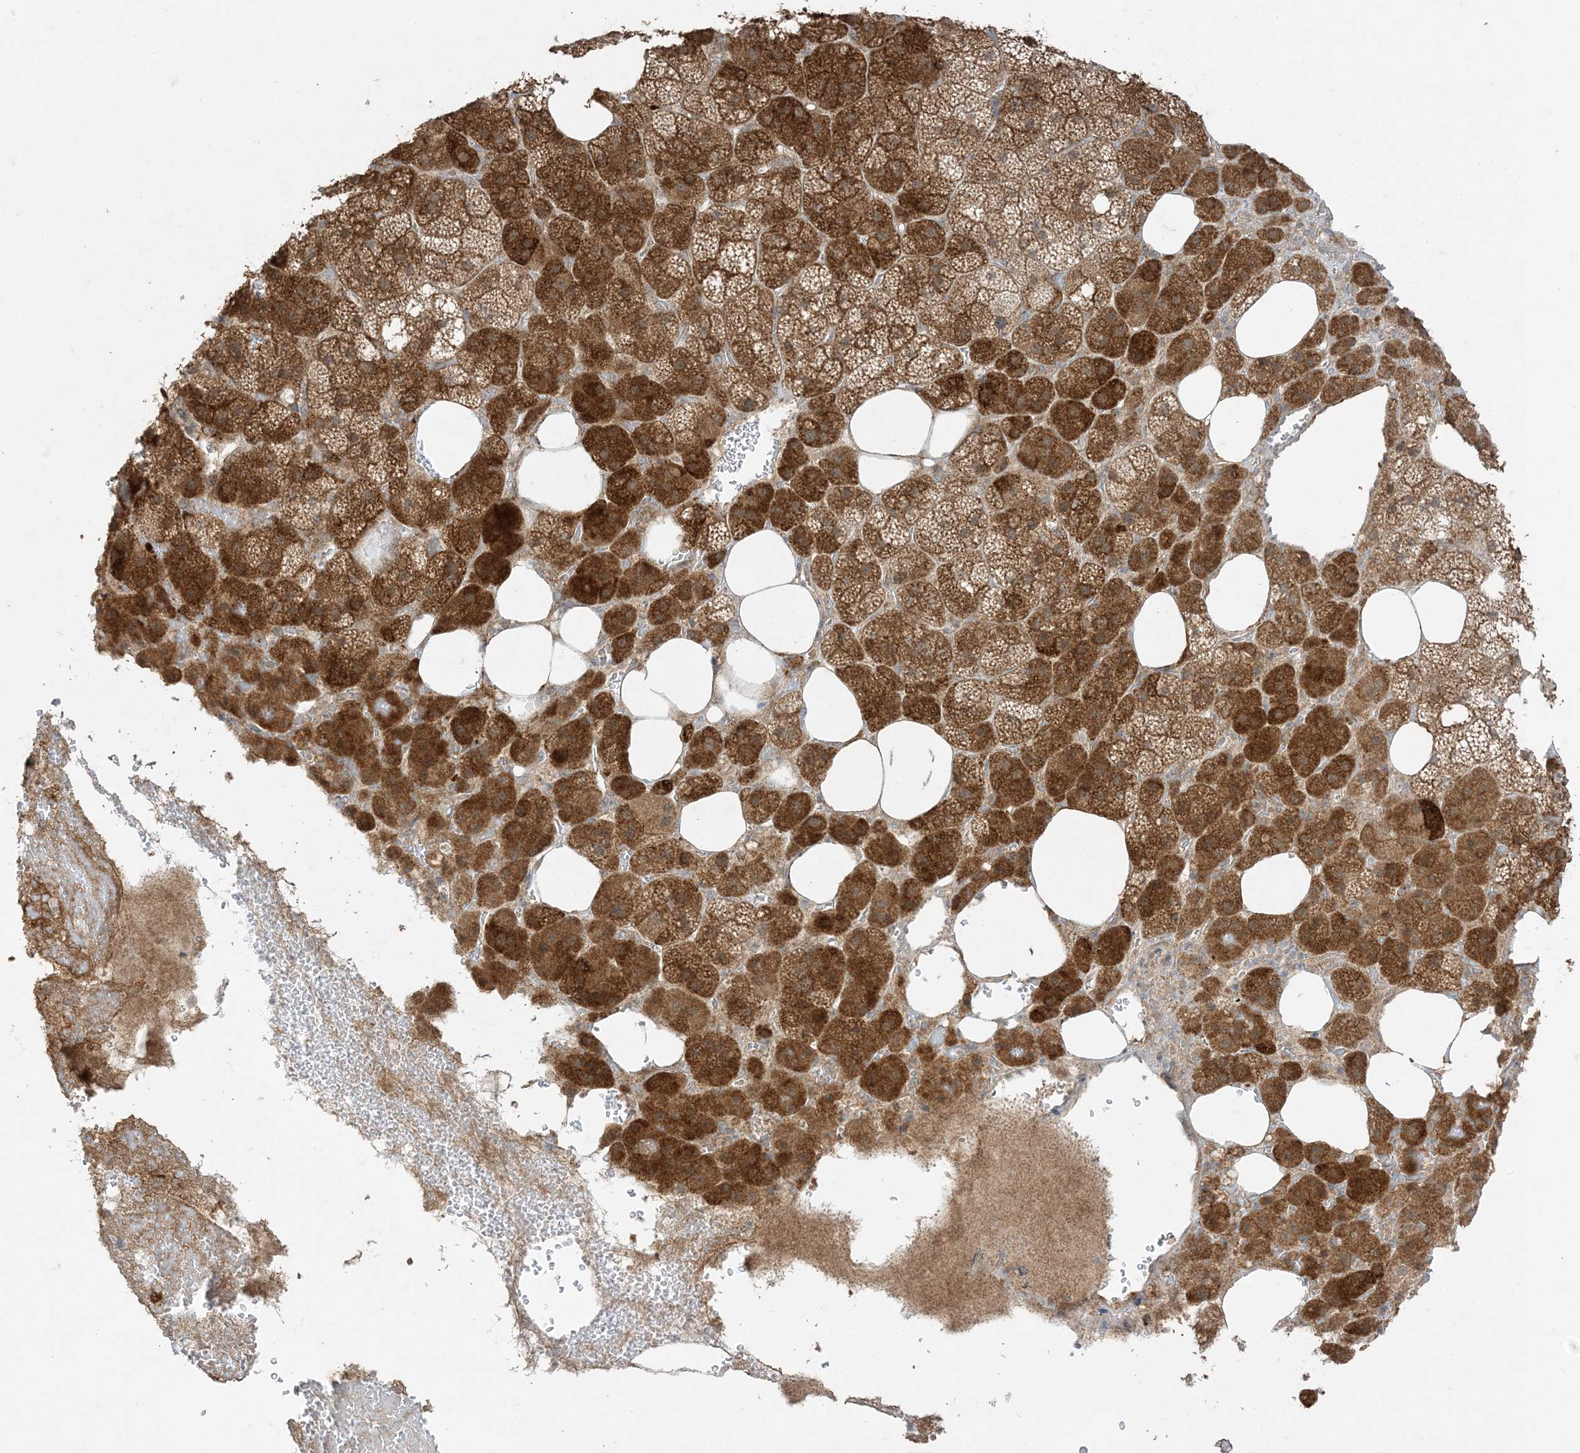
{"staining": {"intensity": "strong", "quantity": ">75%", "location": "cytoplasmic/membranous"}, "tissue": "adrenal gland", "cell_type": "Glandular cells", "image_type": "normal", "snomed": [{"axis": "morphology", "description": "Normal tissue, NOS"}, {"axis": "topography", "description": "Adrenal gland"}], "caption": "Glandular cells show high levels of strong cytoplasmic/membranous expression in about >75% of cells in normal adrenal gland.", "gene": "ODC1", "patient": {"sex": "female", "age": 59}}